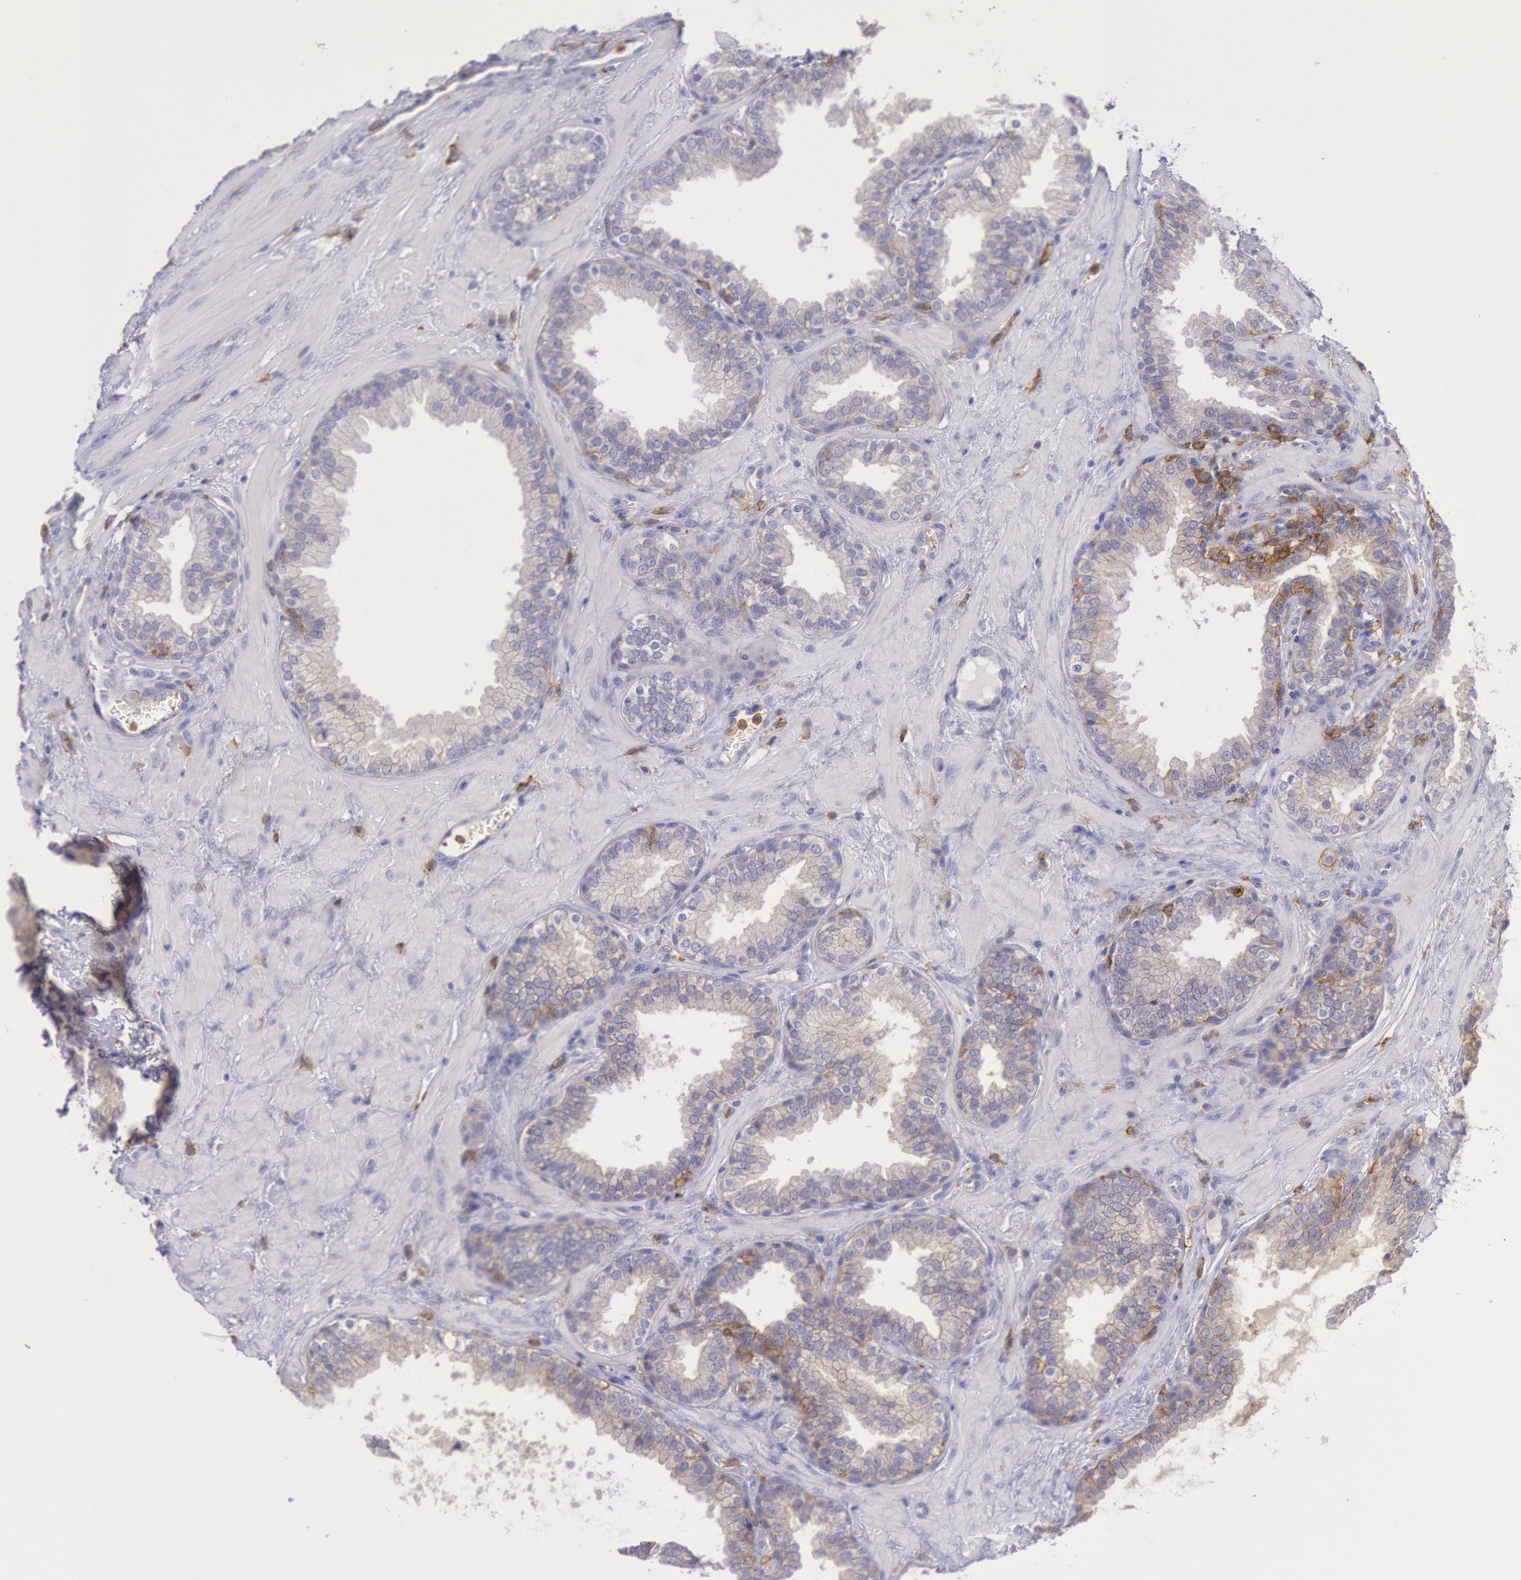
{"staining": {"intensity": "moderate", "quantity": "<25%", "location": "cytoplasmic/membranous"}, "tissue": "prostate", "cell_type": "Glandular cells", "image_type": "normal", "snomed": [{"axis": "morphology", "description": "Normal tissue, NOS"}, {"axis": "topography", "description": "Prostate"}], "caption": "Glandular cells reveal low levels of moderate cytoplasmic/membranous positivity in about <25% of cells in benign human prostate.", "gene": "LYN", "patient": {"sex": "male", "age": 51}}